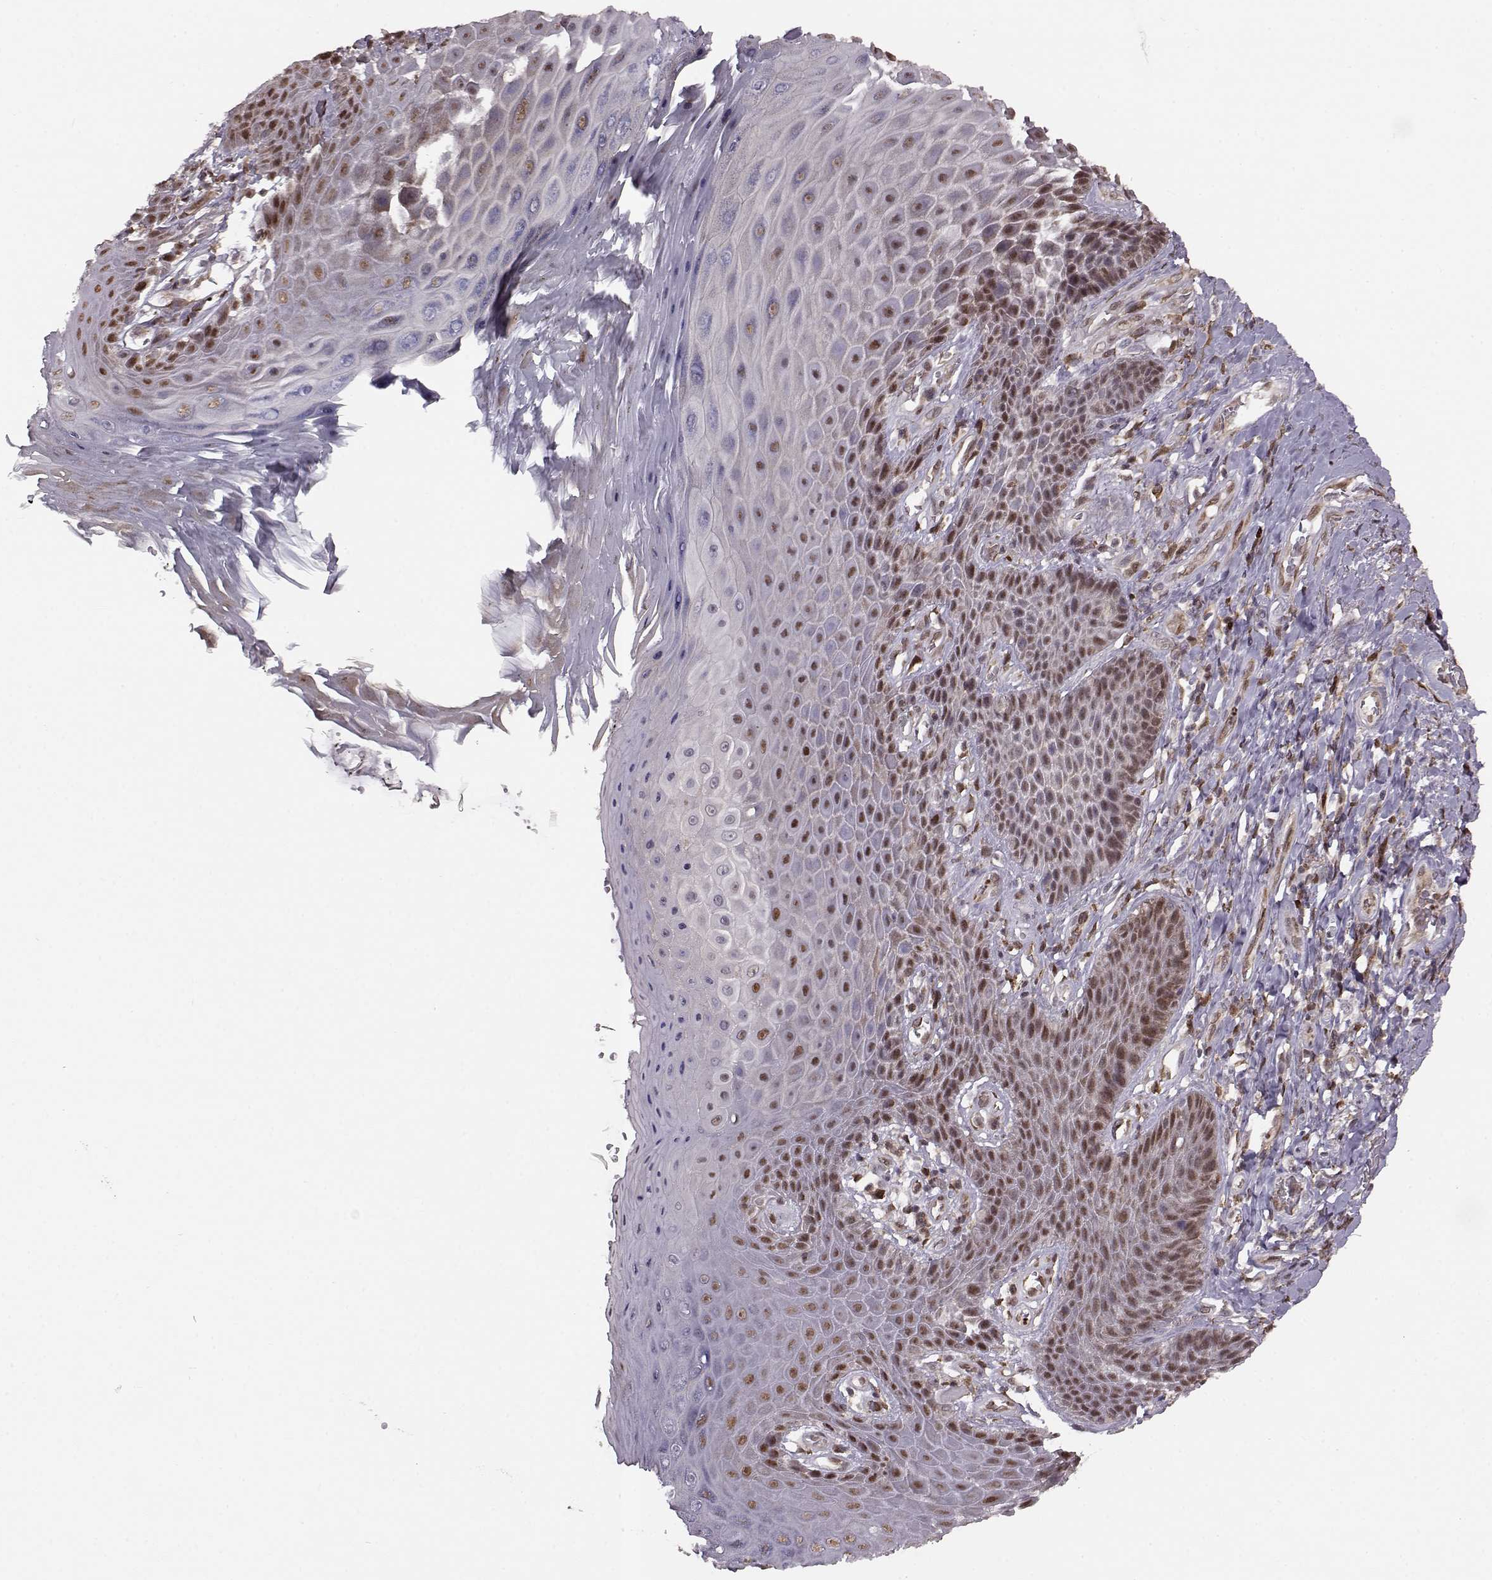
{"staining": {"intensity": "moderate", "quantity": "25%-75%", "location": "nuclear"}, "tissue": "skin", "cell_type": "Epidermal cells", "image_type": "normal", "snomed": [{"axis": "morphology", "description": "Normal tissue, NOS"}, {"axis": "topography", "description": "Skeletal muscle"}, {"axis": "topography", "description": "Anal"}, {"axis": "topography", "description": "Peripheral nerve tissue"}], "caption": "This image shows IHC staining of benign human skin, with medium moderate nuclear expression in about 25%-75% of epidermal cells.", "gene": "KLF6", "patient": {"sex": "male", "age": 53}}